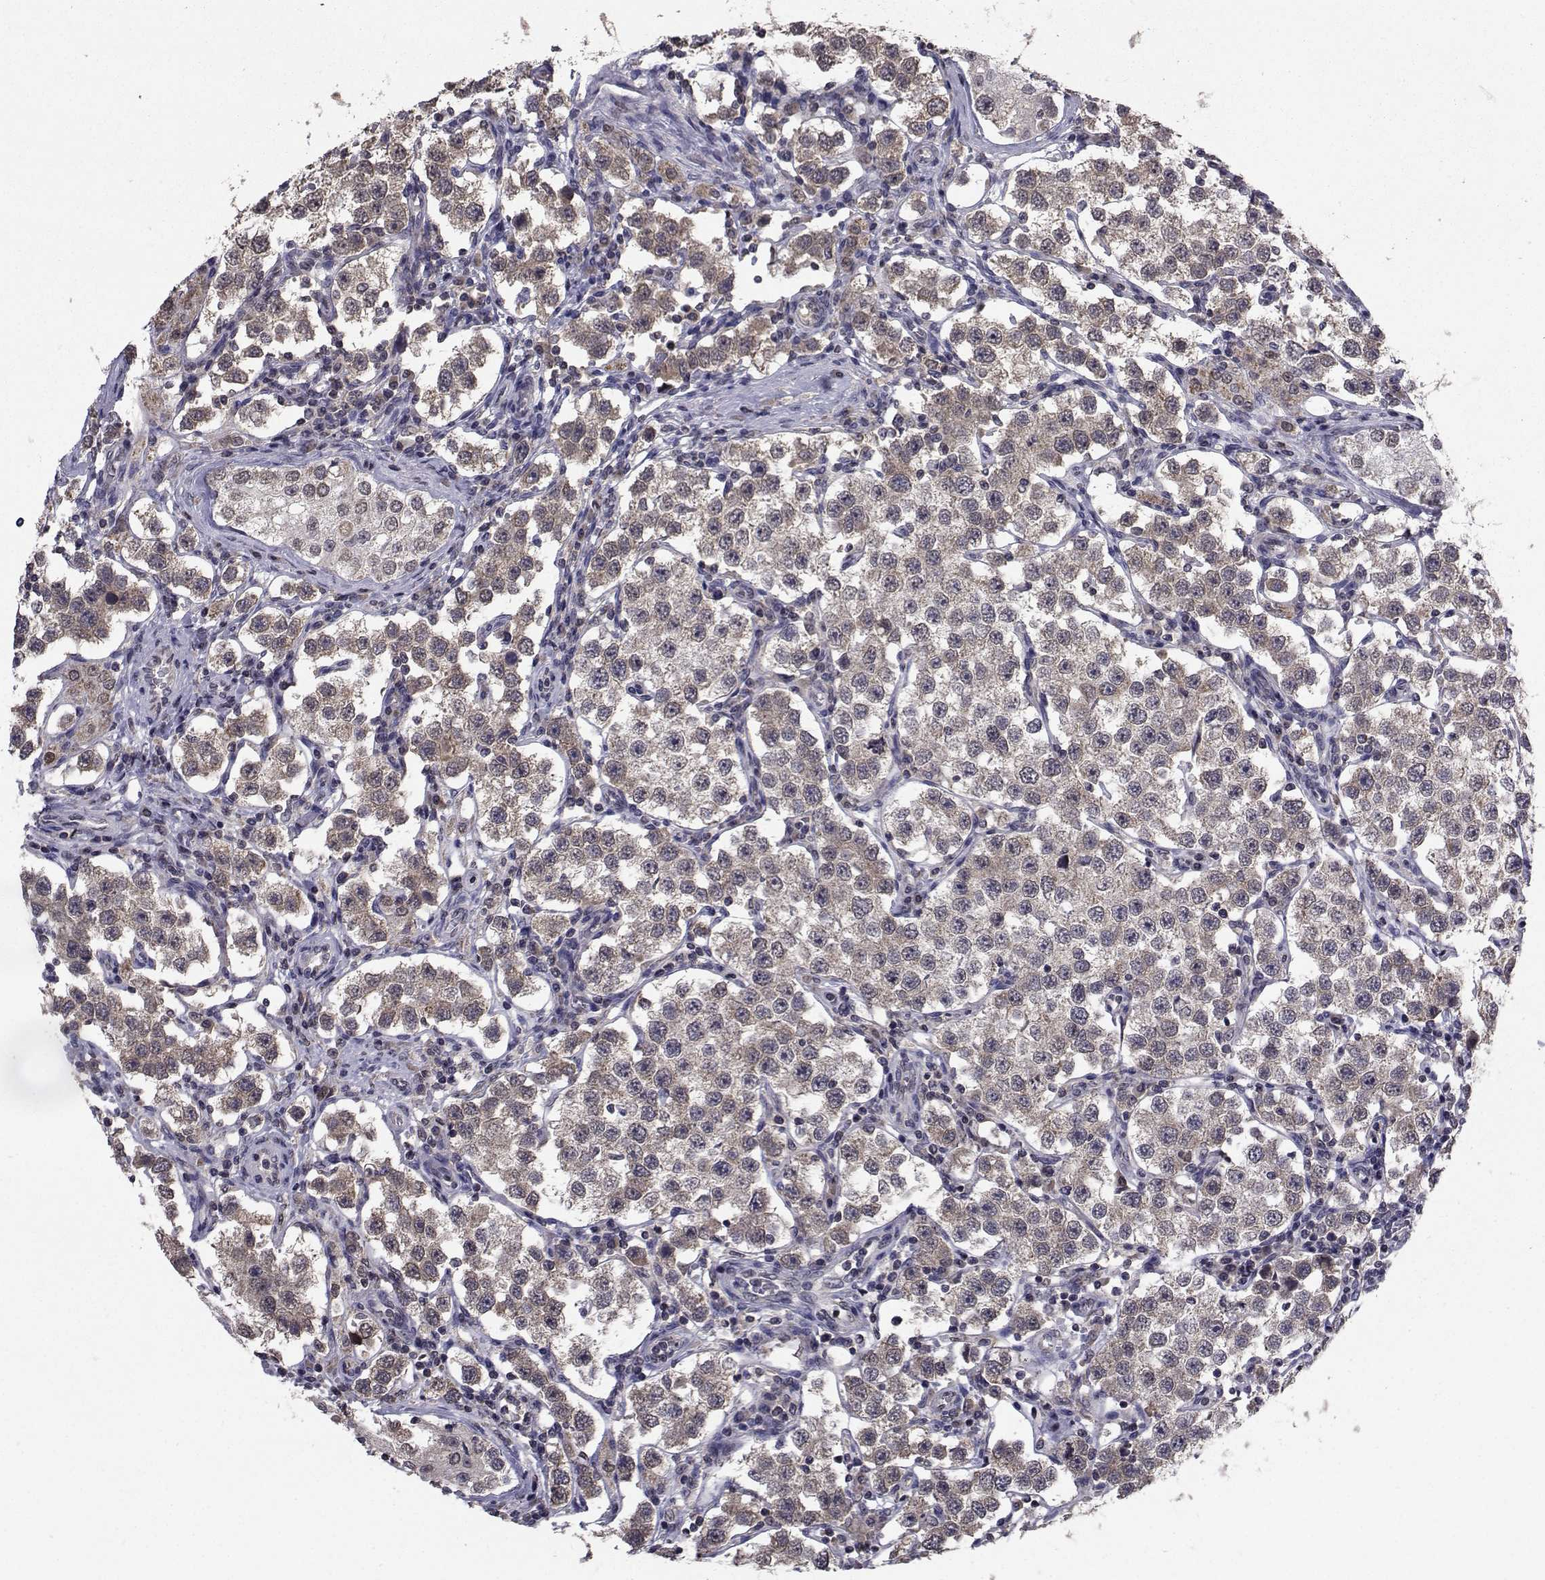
{"staining": {"intensity": "moderate", "quantity": "25%-75%", "location": "cytoplasmic/membranous"}, "tissue": "testis cancer", "cell_type": "Tumor cells", "image_type": "cancer", "snomed": [{"axis": "morphology", "description": "Seminoma, NOS"}, {"axis": "topography", "description": "Testis"}], "caption": "Human testis seminoma stained with a brown dye reveals moderate cytoplasmic/membranous positive staining in approximately 25%-75% of tumor cells.", "gene": "CYP2S1", "patient": {"sex": "male", "age": 37}}